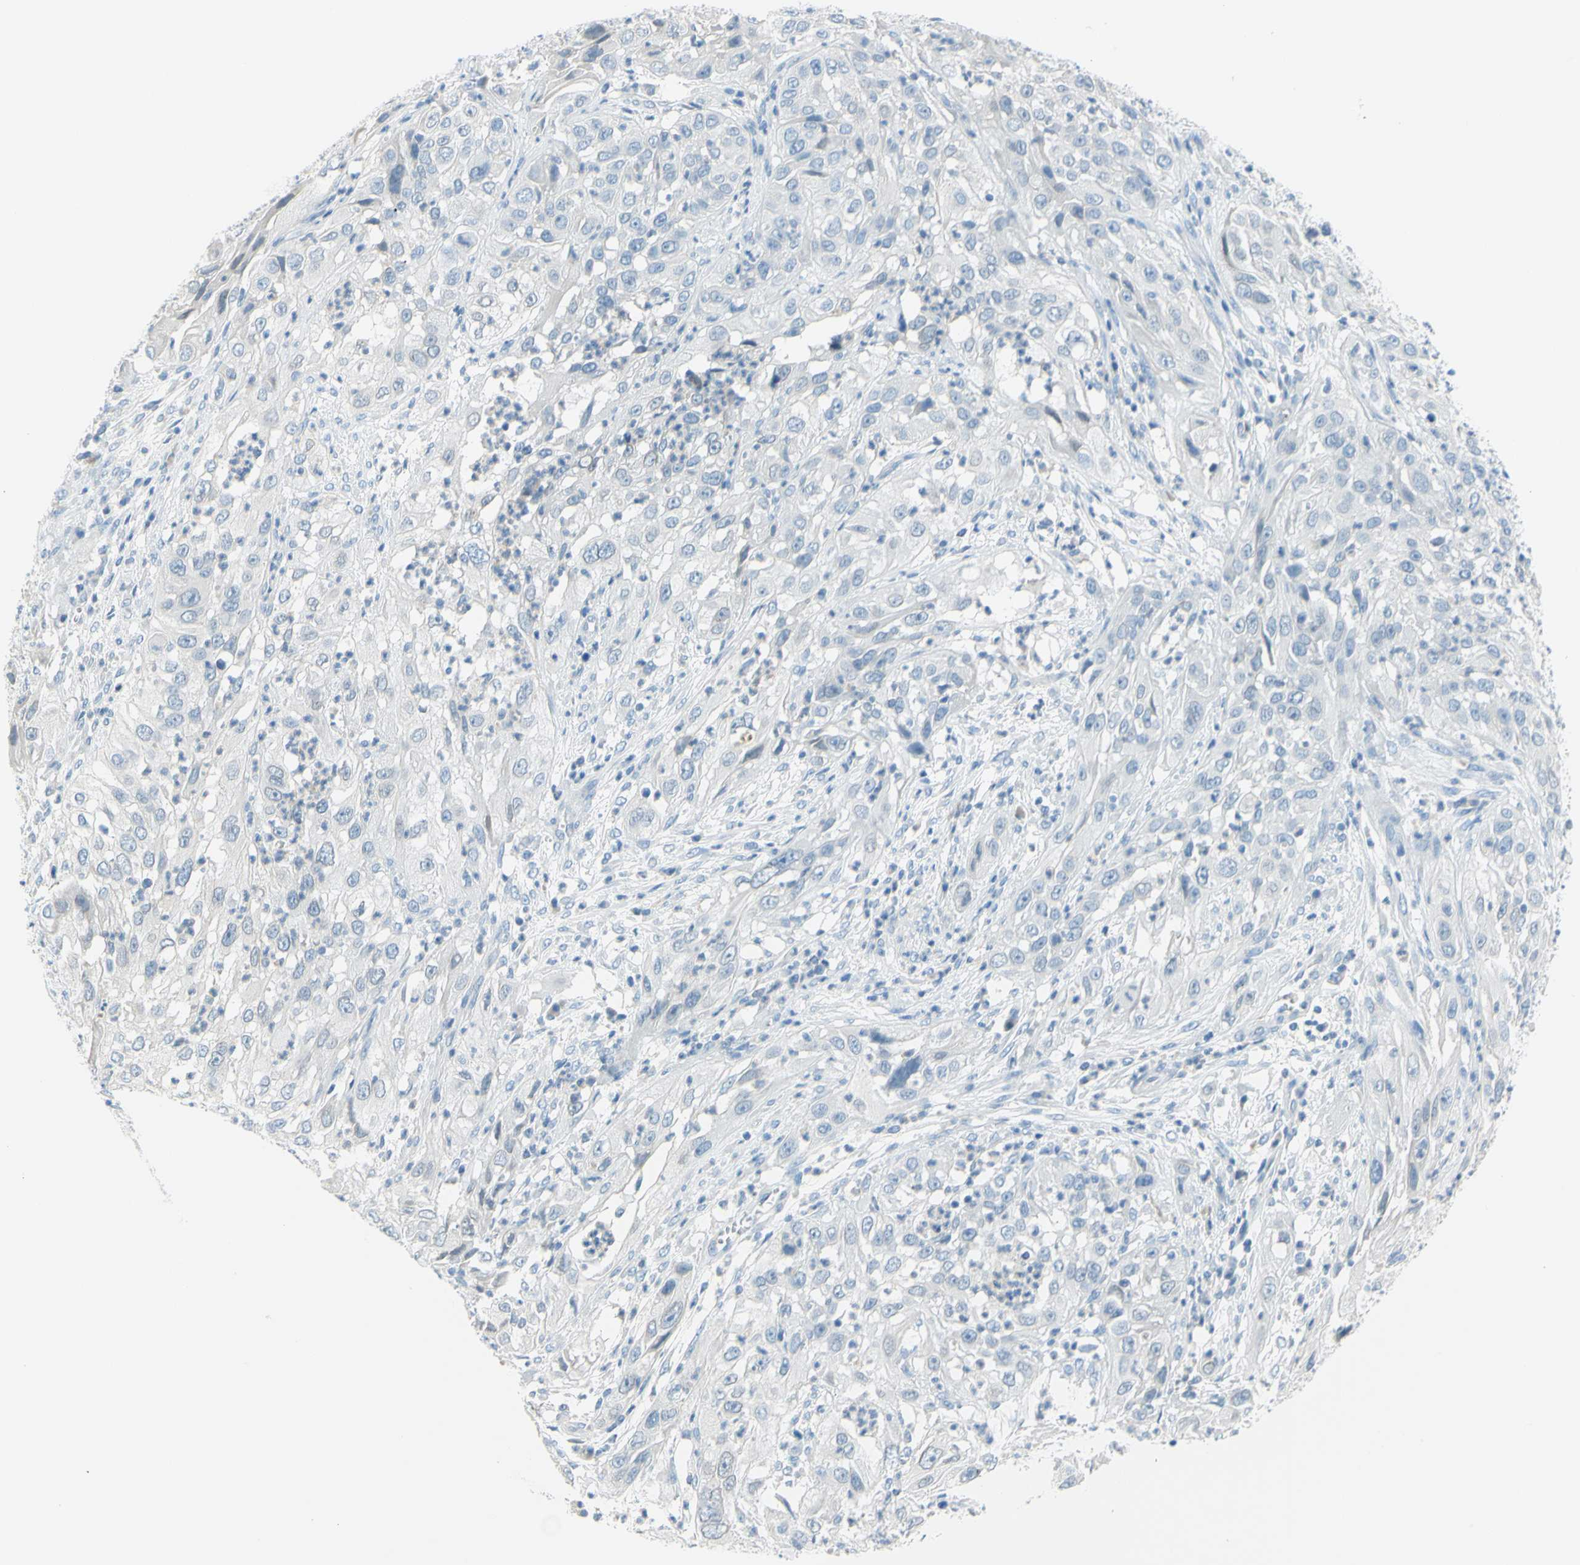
{"staining": {"intensity": "negative", "quantity": "none", "location": "none"}, "tissue": "cervical cancer", "cell_type": "Tumor cells", "image_type": "cancer", "snomed": [{"axis": "morphology", "description": "Squamous cell carcinoma, NOS"}, {"axis": "topography", "description": "Cervix"}], "caption": "A histopathology image of human cervical cancer (squamous cell carcinoma) is negative for staining in tumor cells.", "gene": "DCT", "patient": {"sex": "female", "age": 32}}